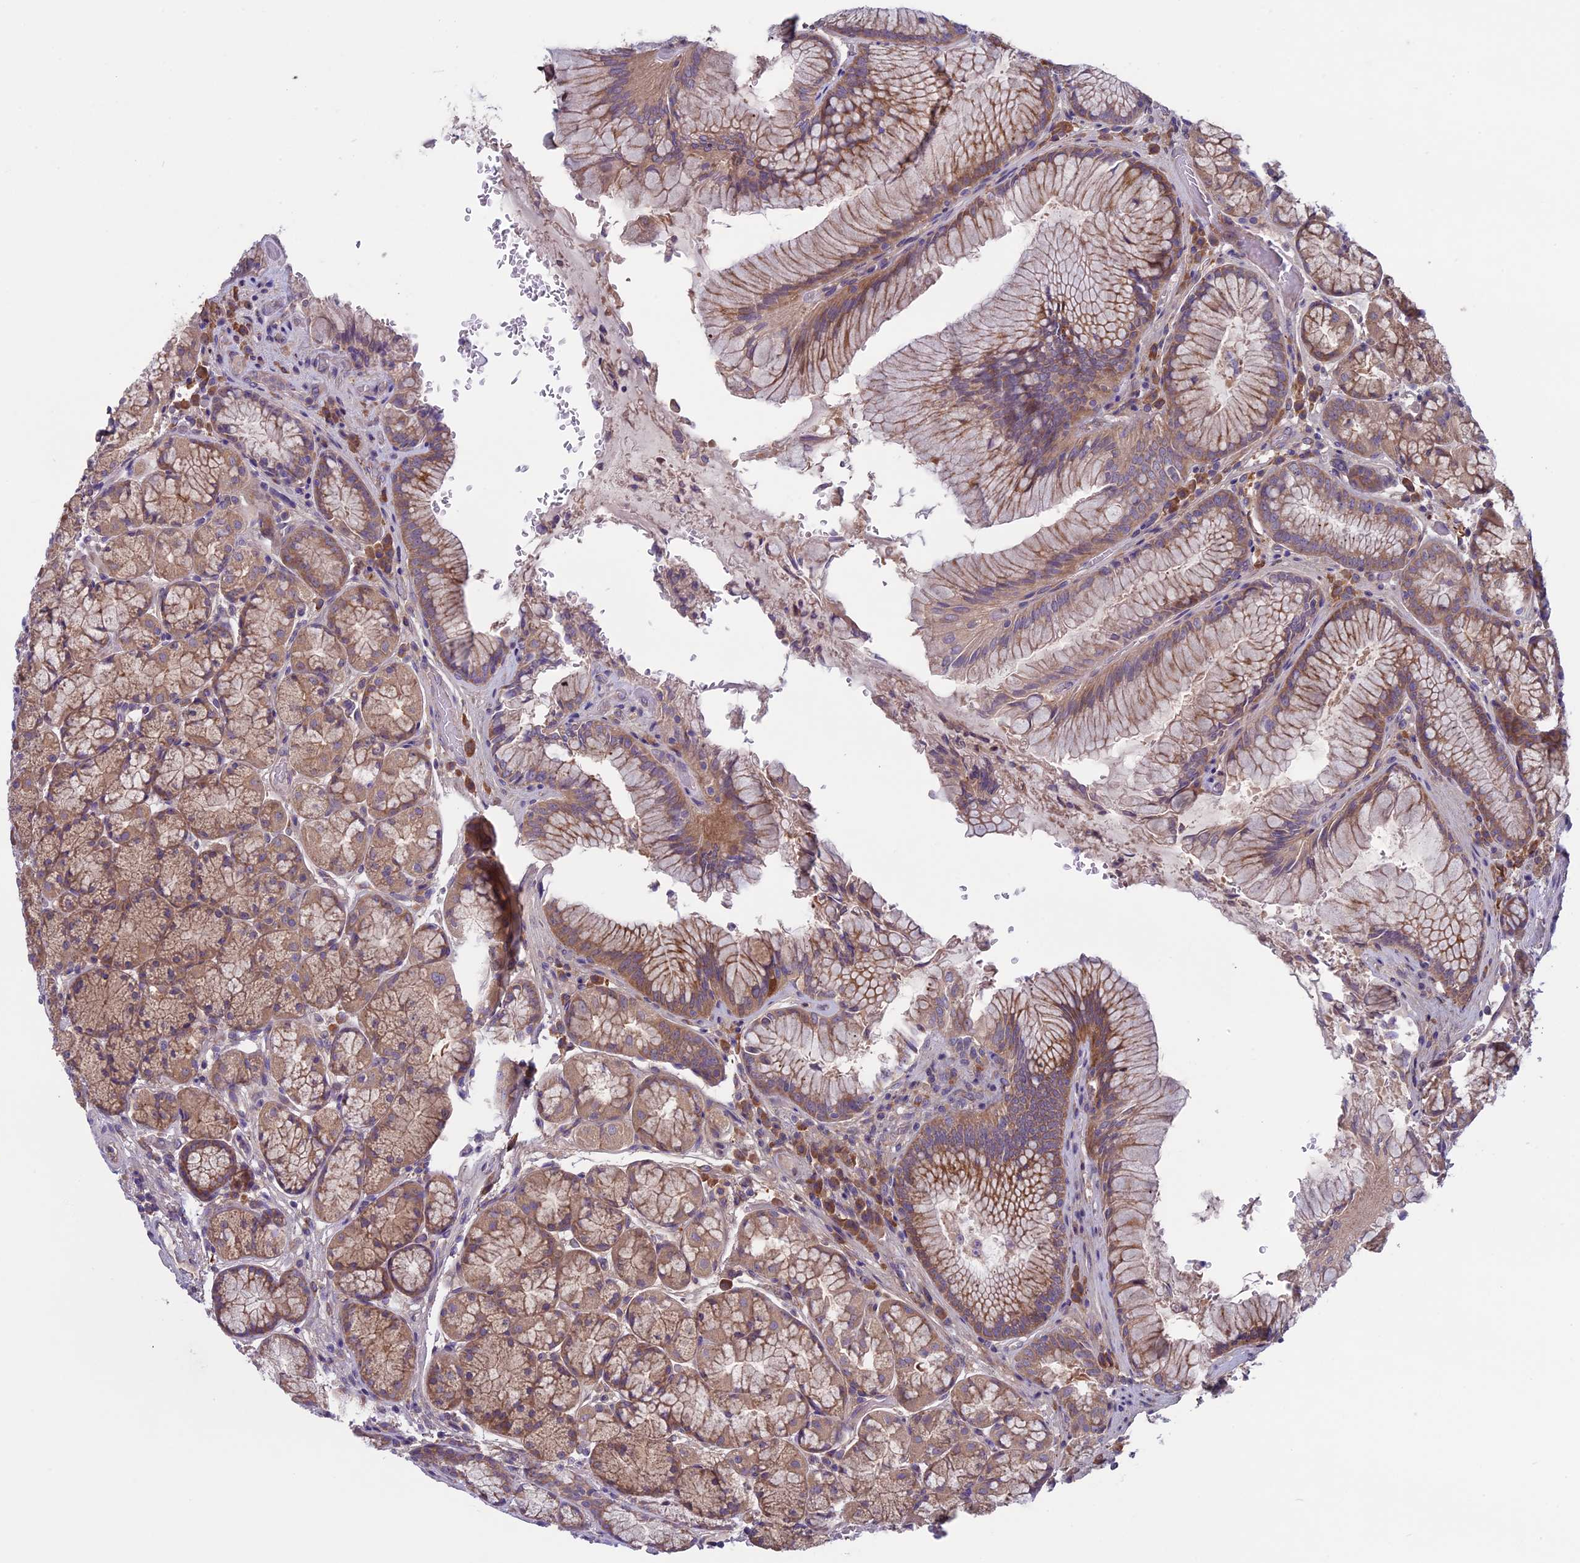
{"staining": {"intensity": "moderate", "quantity": ">75%", "location": "cytoplasmic/membranous"}, "tissue": "stomach", "cell_type": "Glandular cells", "image_type": "normal", "snomed": [{"axis": "morphology", "description": "Normal tissue, NOS"}, {"axis": "topography", "description": "Stomach"}], "caption": "Immunohistochemistry staining of unremarkable stomach, which demonstrates medium levels of moderate cytoplasmic/membranous positivity in approximately >75% of glandular cells indicating moderate cytoplasmic/membranous protein positivity. The staining was performed using DAB (3,3'-diaminobenzidine) (brown) for protein detection and nuclei were counterstained in hematoxylin (blue).", "gene": "DCTN5", "patient": {"sex": "male", "age": 63}}